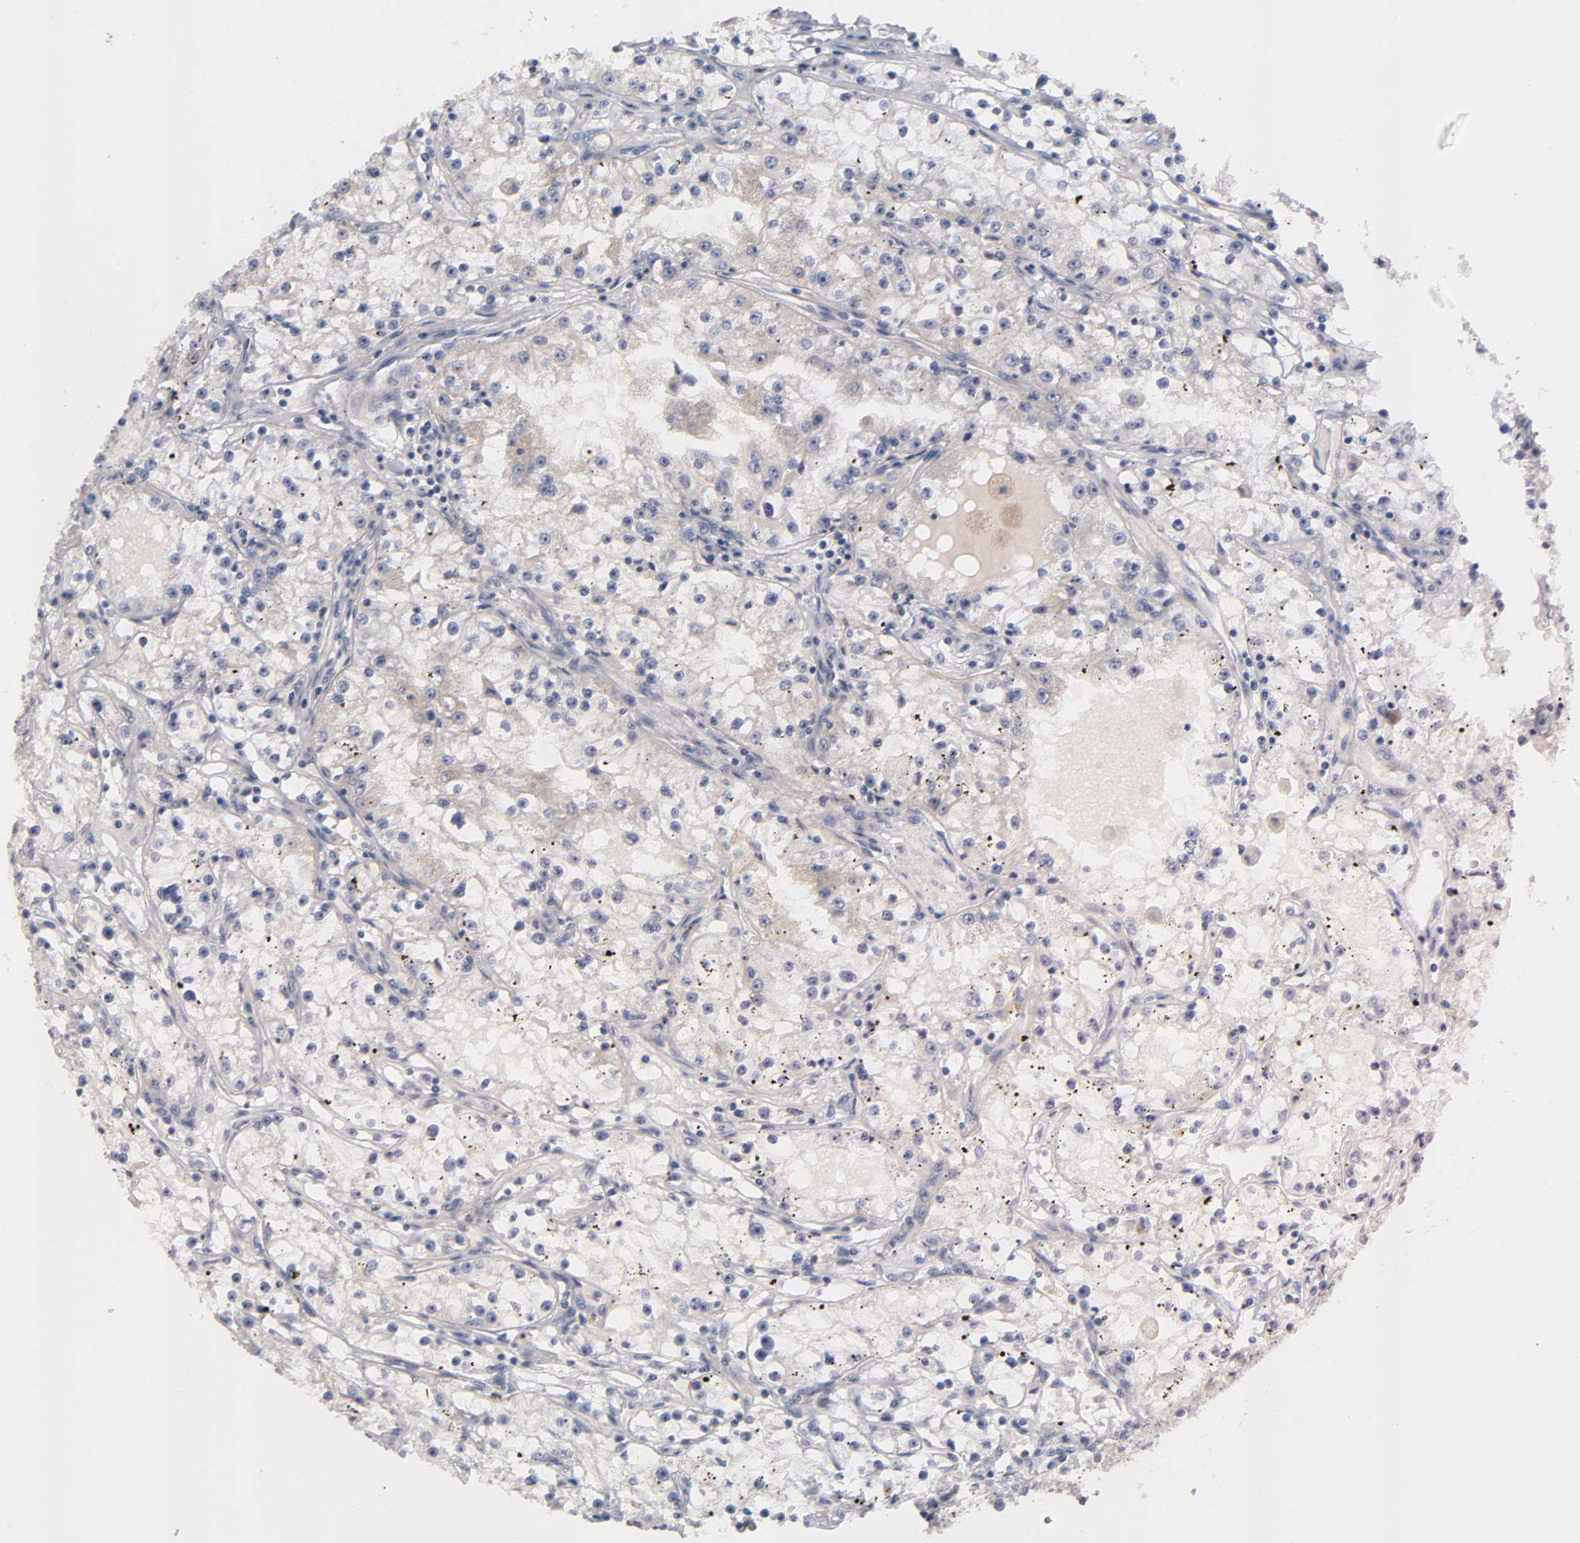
{"staining": {"intensity": "weak", "quantity": ">75%", "location": "cytoplasmic/membranous"}, "tissue": "renal cancer", "cell_type": "Tumor cells", "image_type": "cancer", "snomed": [{"axis": "morphology", "description": "Adenocarcinoma, NOS"}, {"axis": "topography", "description": "Kidney"}], "caption": "Protein analysis of adenocarcinoma (renal) tissue reveals weak cytoplasmic/membranous positivity in about >75% of tumor cells.", "gene": "HDAC6", "patient": {"sex": "male", "age": 56}}